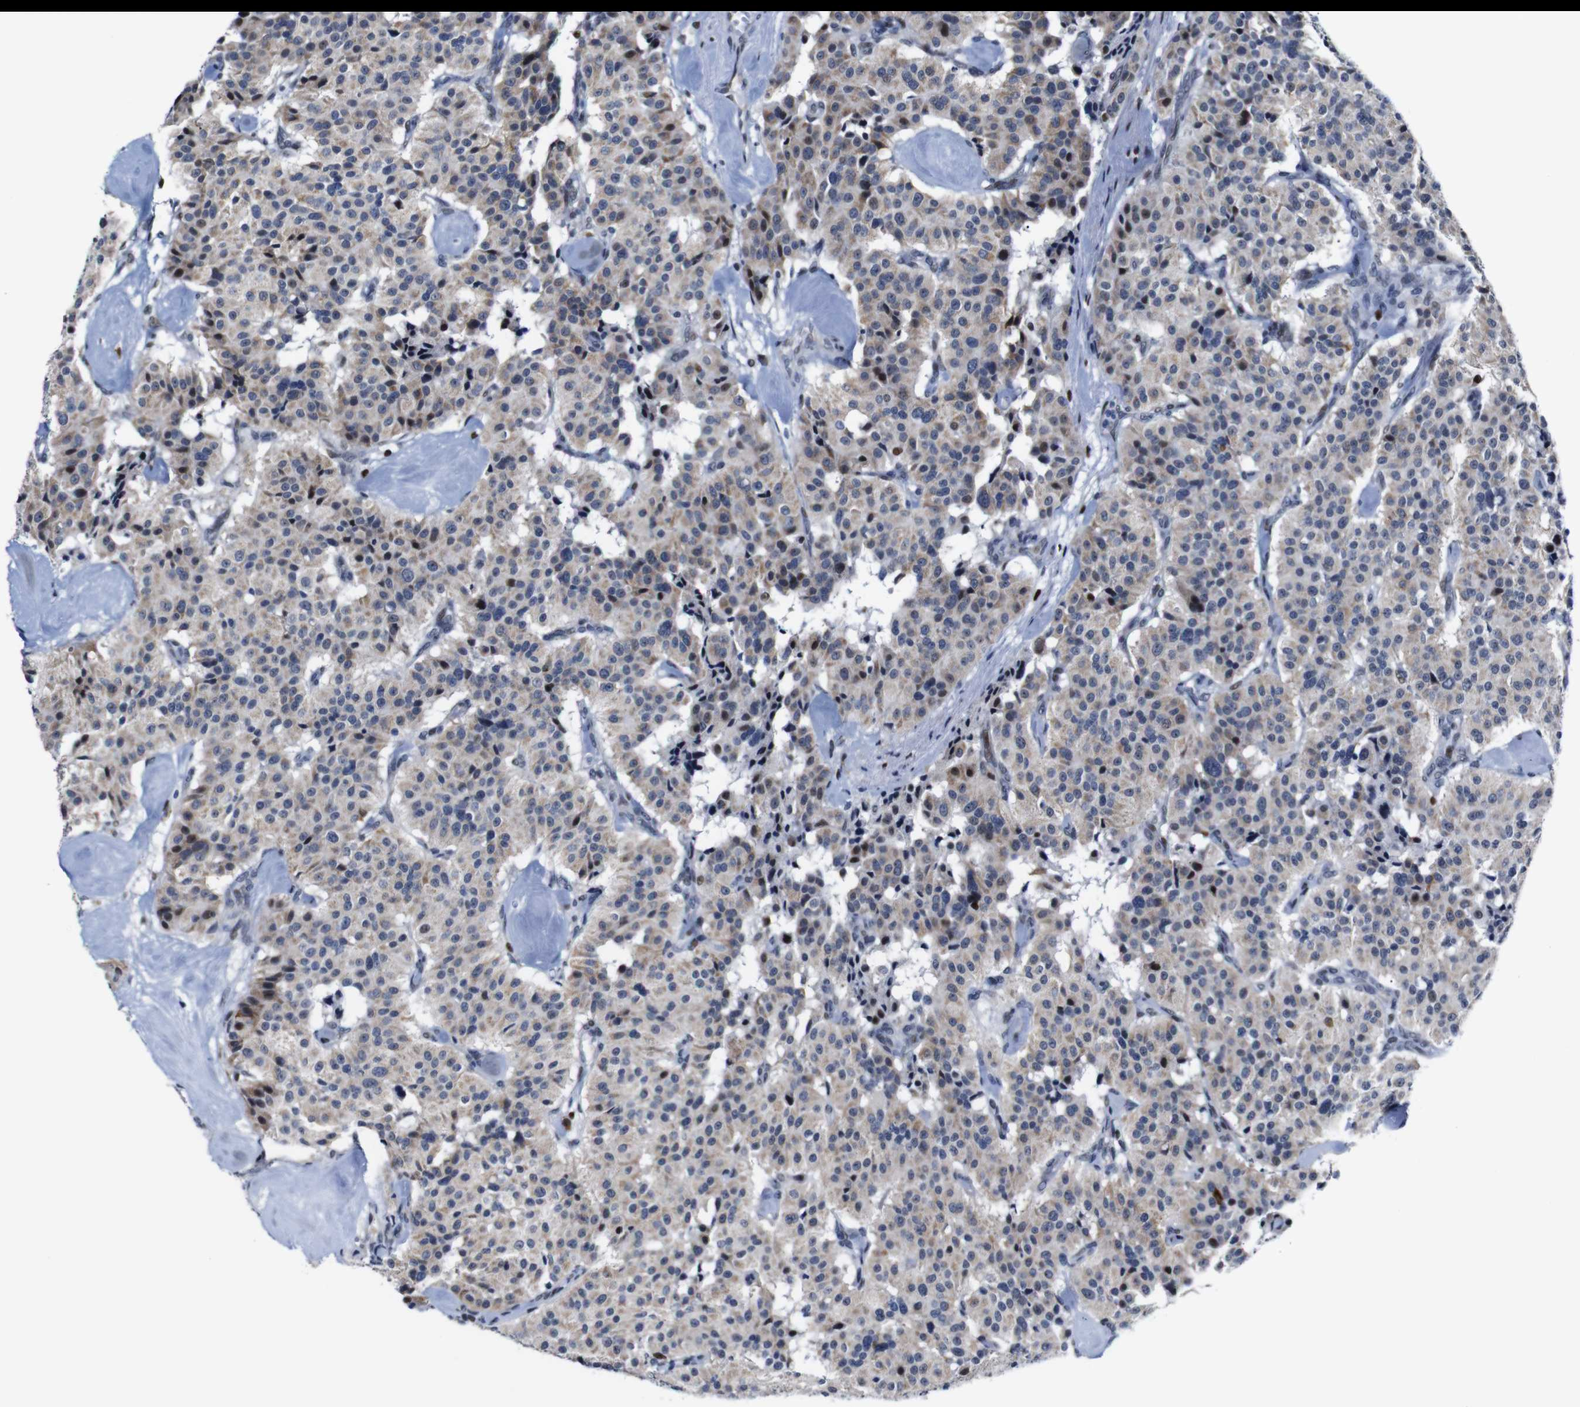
{"staining": {"intensity": "moderate", "quantity": "25%-75%", "location": "cytoplasmic/membranous"}, "tissue": "carcinoid", "cell_type": "Tumor cells", "image_type": "cancer", "snomed": [{"axis": "morphology", "description": "Carcinoid, malignant, NOS"}, {"axis": "topography", "description": "Lung"}], "caption": "A brown stain shows moderate cytoplasmic/membranous positivity of a protein in carcinoid tumor cells. Nuclei are stained in blue.", "gene": "GATA6", "patient": {"sex": "male", "age": 30}}